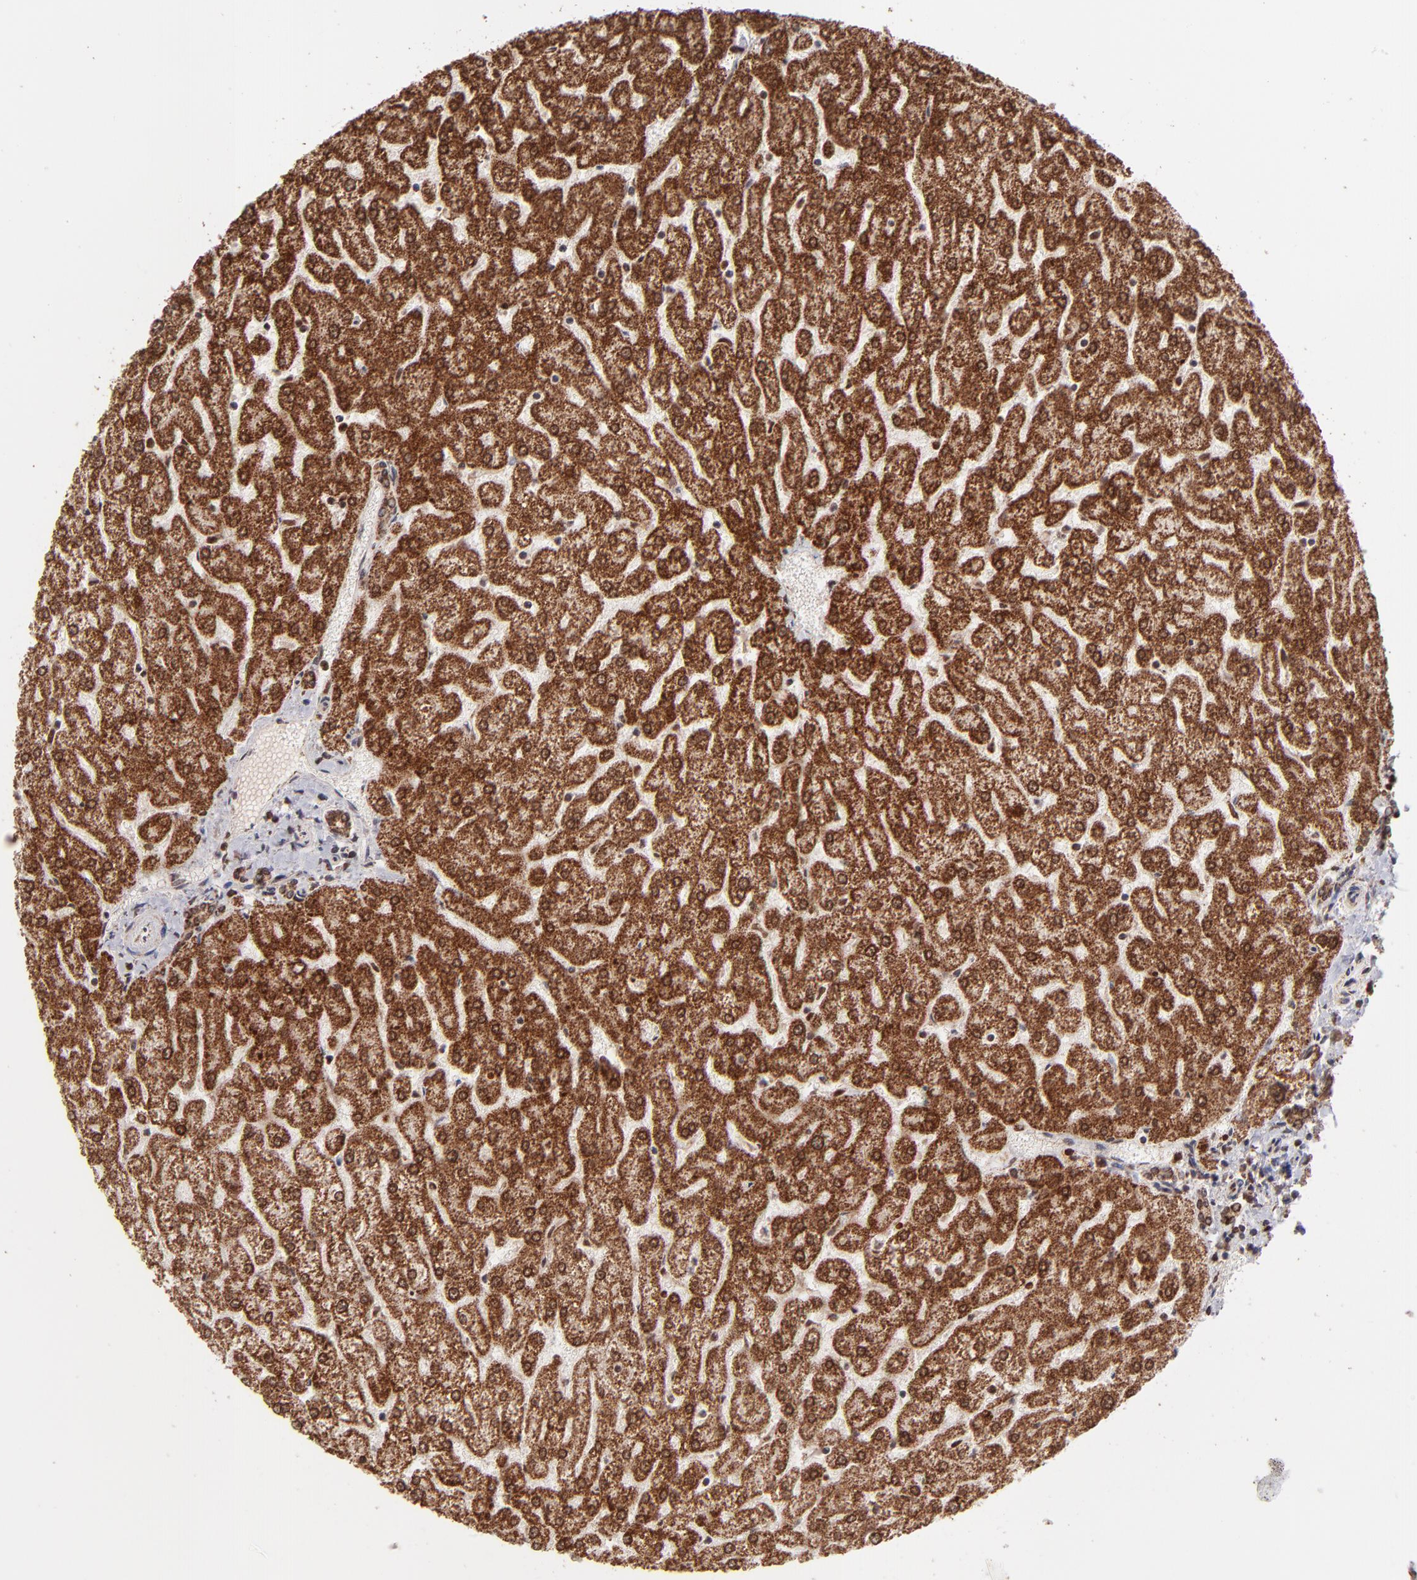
{"staining": {"intensity": "strong", "quantity": ">75%", "location": "cytoplasmic/membranous,nuclear"}, "tissue": "liver", "cell_type": "Cholangiocytes", "image_type": "normal", "snomed": [{"axis": "morphology", "description": "Normal tissue, NOS"}, {"axis": "topography", "description": "Liver"}], "caption": "This is a histology image of immunohistochemistry staining of unremarkable liver, which shows strong staining in the cytoplasmic/membranous,nuclear of cholangiocytes.", "gene": "TOP1MT", "patient": {"sex": "female", "age": 32}}